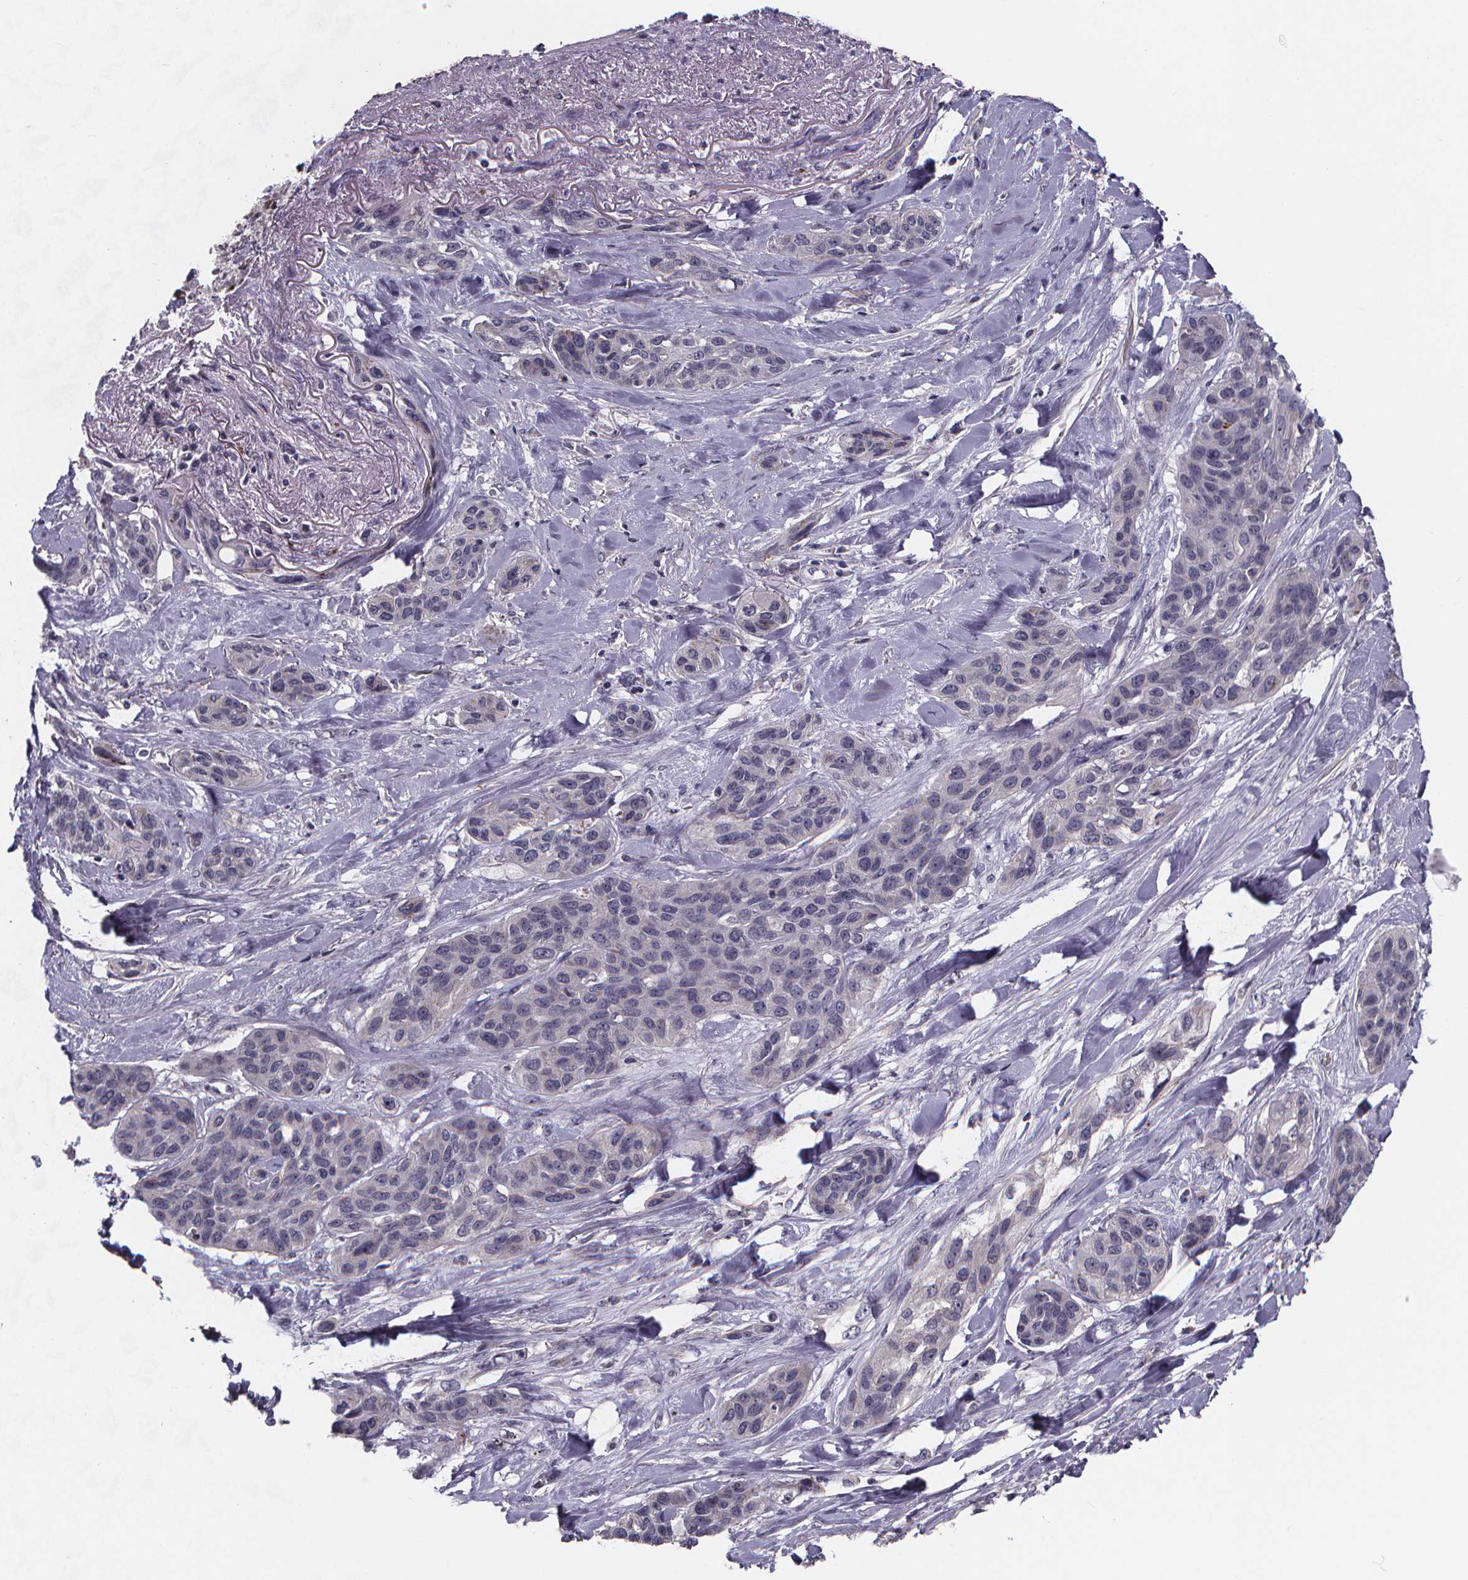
{"staining": {"intensity": "negative", "quantity": "none", "location": "none"}, "tissue": "lung cancer", "cell_type": "Tumor cells", "image_type": "cancer", "snomed": [{"axis": "morphology", "description": "Squamous cell carcinoma, NOS"}, {"axis": "topography", "description": "Lung"}], "caption": "A high-resolution micrograph shows IHC staining of lung cancer (squamous cell carcinoma), which shows no significant positivity in tumor cells.", "gene": "FBXW2", "patient": {"sex": "female", "age": 70}}